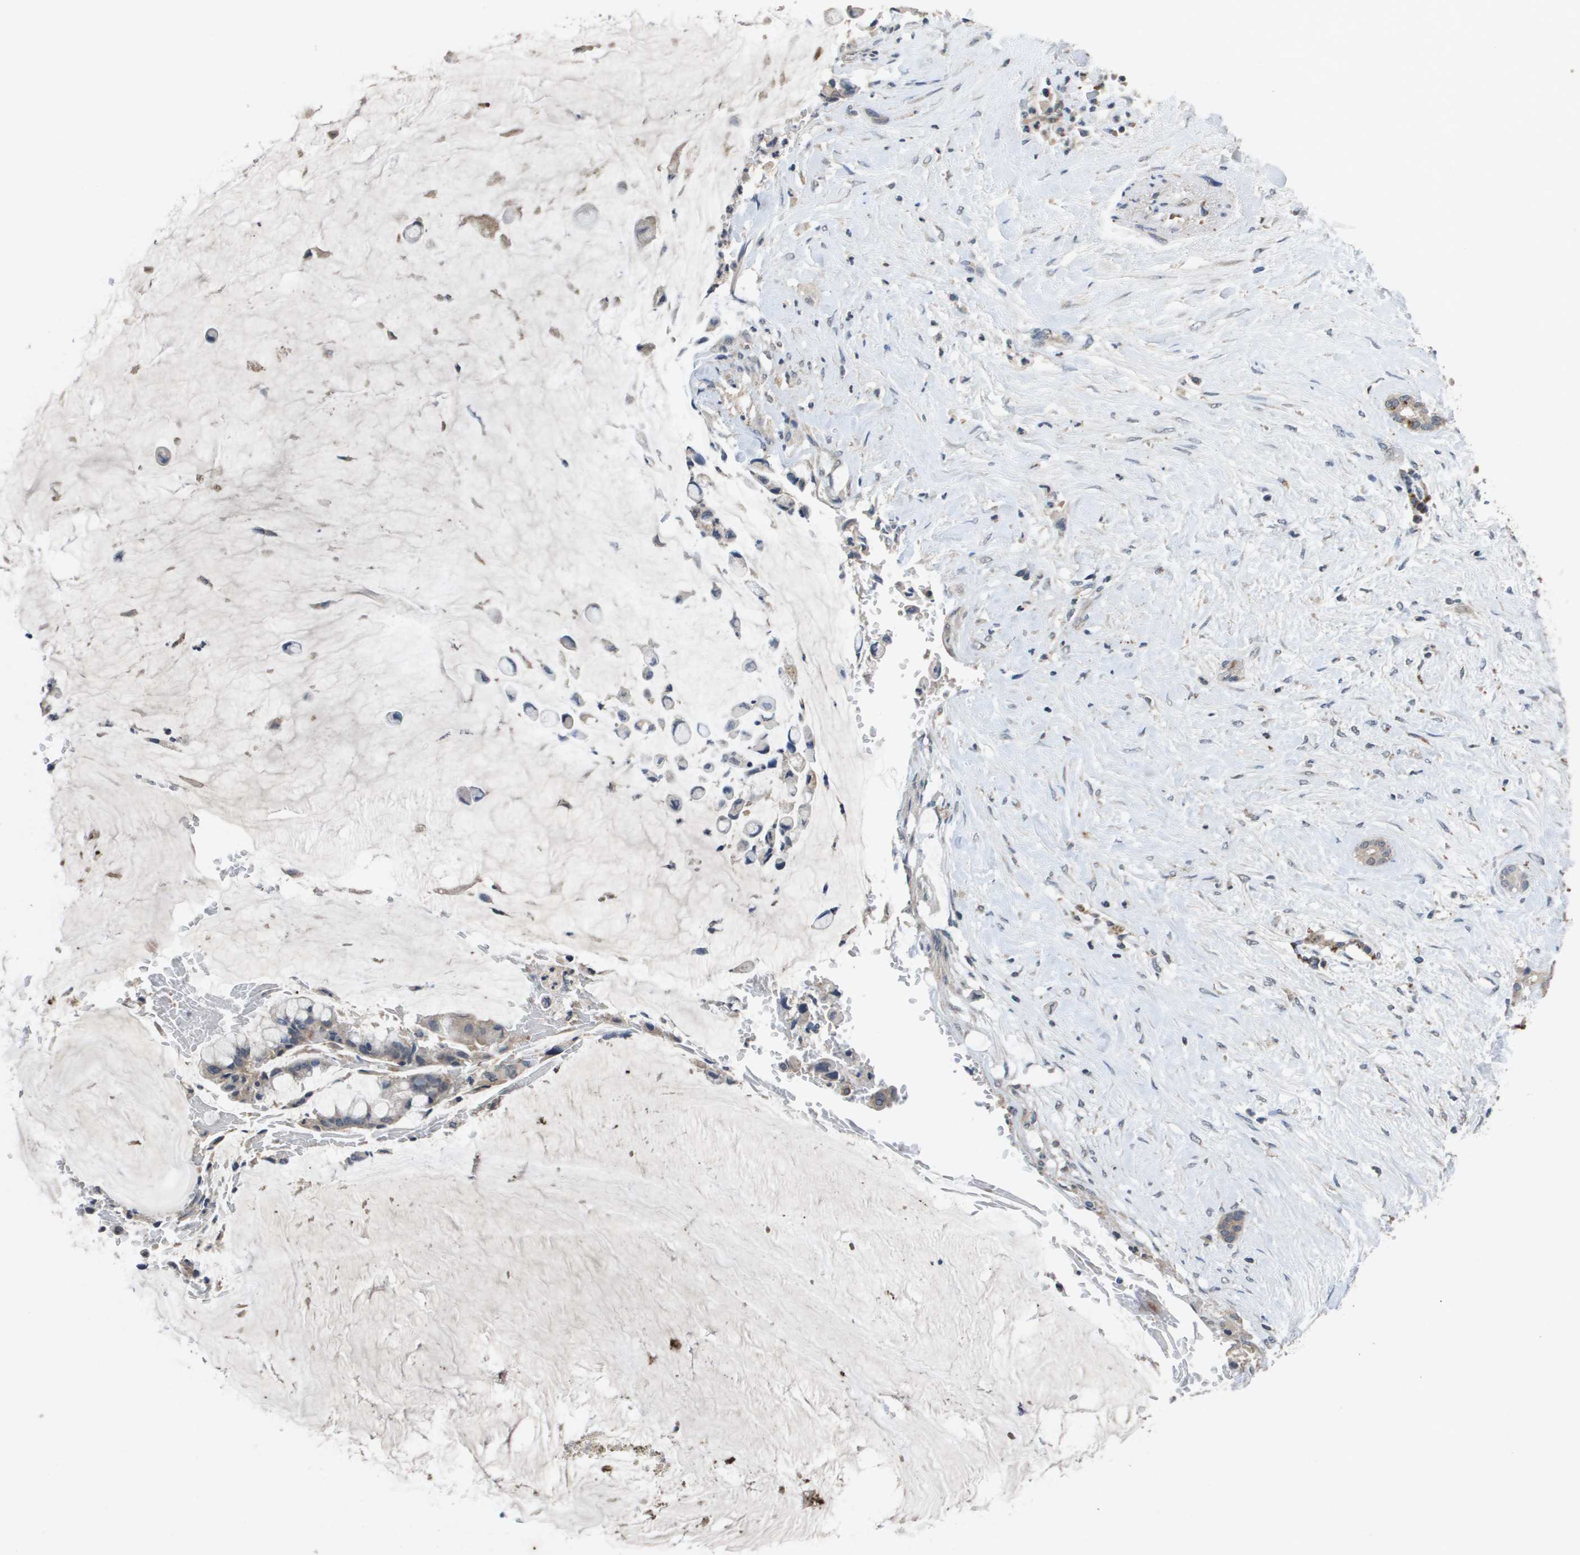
{"staining": {"intensity": "weak", "quantity": "<25%", "location": "cytoplasmic/membranous"}, "tissue": "pancreatic cancer", "cell_type": "Tumor cells", "image_type": "cancer", "snomed": [{"axis": "morphology", "description": "Adenocarcinoma, NOS"}, {"axis": "topography", "description": "Pancreas"}], "caption": "A micrograph of human pancreatic adenocarcinoma is negative for staining in tumor cells. Brightfield microscopy of immunohistochemistry (IHC) stained with DAB (3,3'-diaminobenzidine) (brown) and hematoxylin (blue), captured at high magnification.", "gene": "PROC", "patient": {"sex": "male", "age": 41}}